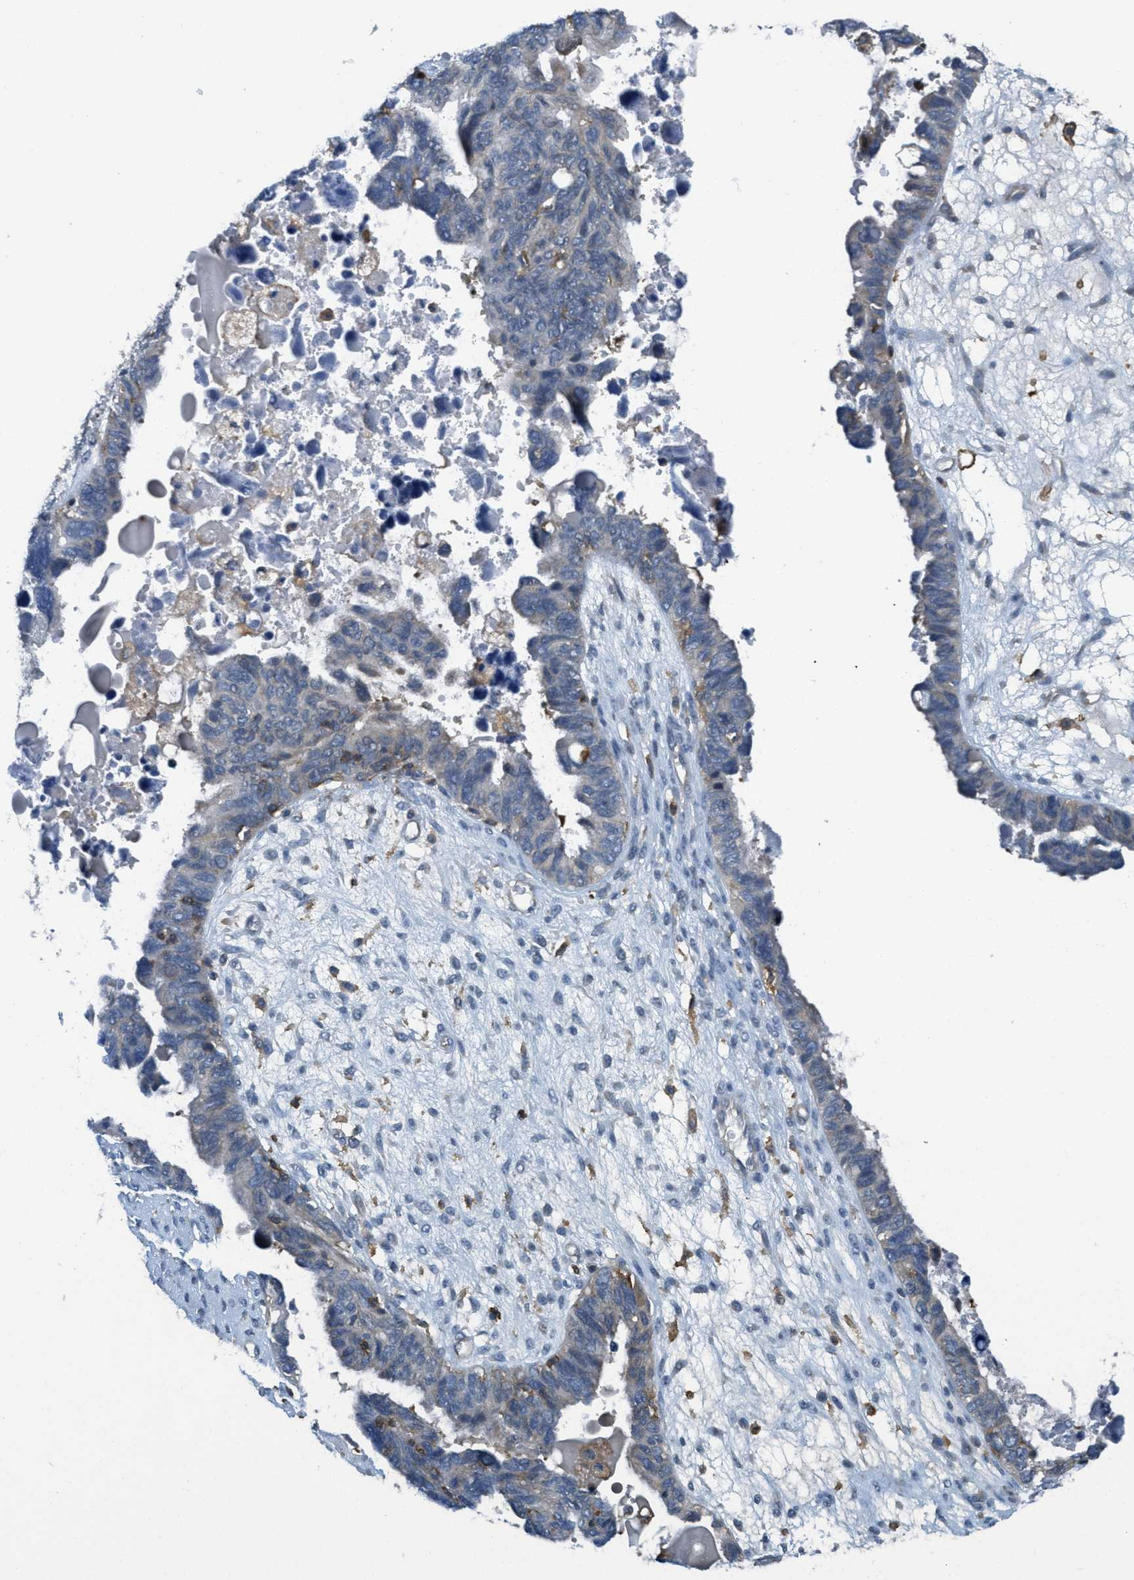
{"staining": {"intensity": "weak", "quantity": "<25%", "location": "cytoplasmic/membranous"}, "tissue": "ovarian cancer", "cell_type": "Tumor cells", "image_type": "cancer", "snomed": [{"axis": "morphology", "description": "Cystadenocarcinoma, serous, NOS"}, {"axis": "topography", "description": "Ovary"}], "caption": "Tumor cells show no significant positivity in ovarian serous cystadenocarcinoma.", "gene": "GRIK2", "patient": {"sex": "female", "age": 79}}